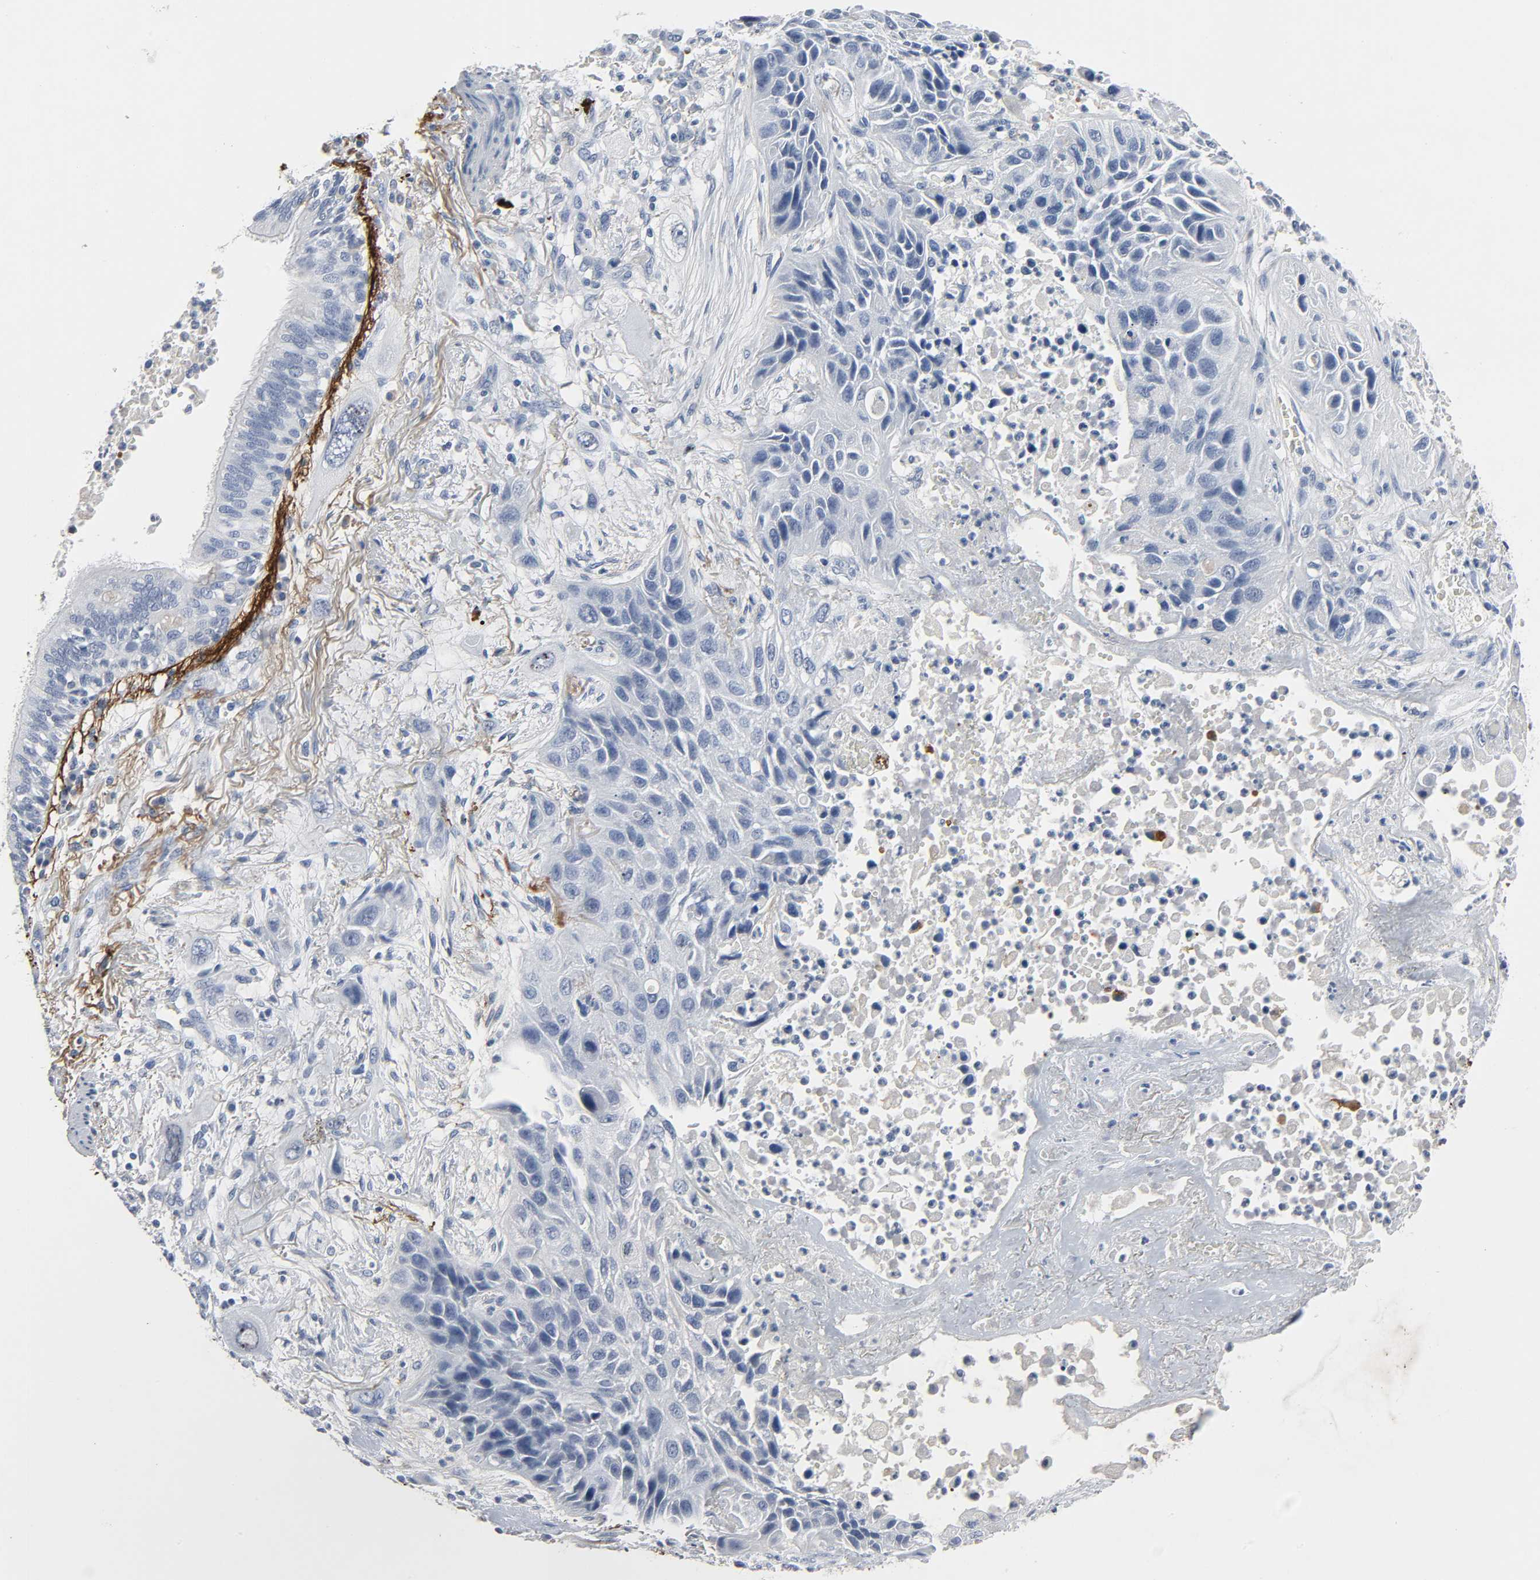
{"staining": {"intensity": "negative", "quantity": "none", "location": "none"}, "tissue": "lung cancer", "cell_type": "Tumor cells", "image_type": "cancer", "snomed": [{"axis": "morphology", "description": "Squamous cell carcinoma, NOS"}, {"axis": "topography", "description": "Lung"}], "caption": "An immunohistochemistry (IHC) micrograph of lung cancer (squamous cell carcinoma) is shown. There is no staining in tumor cells of lung cancer (squamous cell carcinoma).", "gene": "FBLN5", "patient": {"sex": "female", "age": 76}}